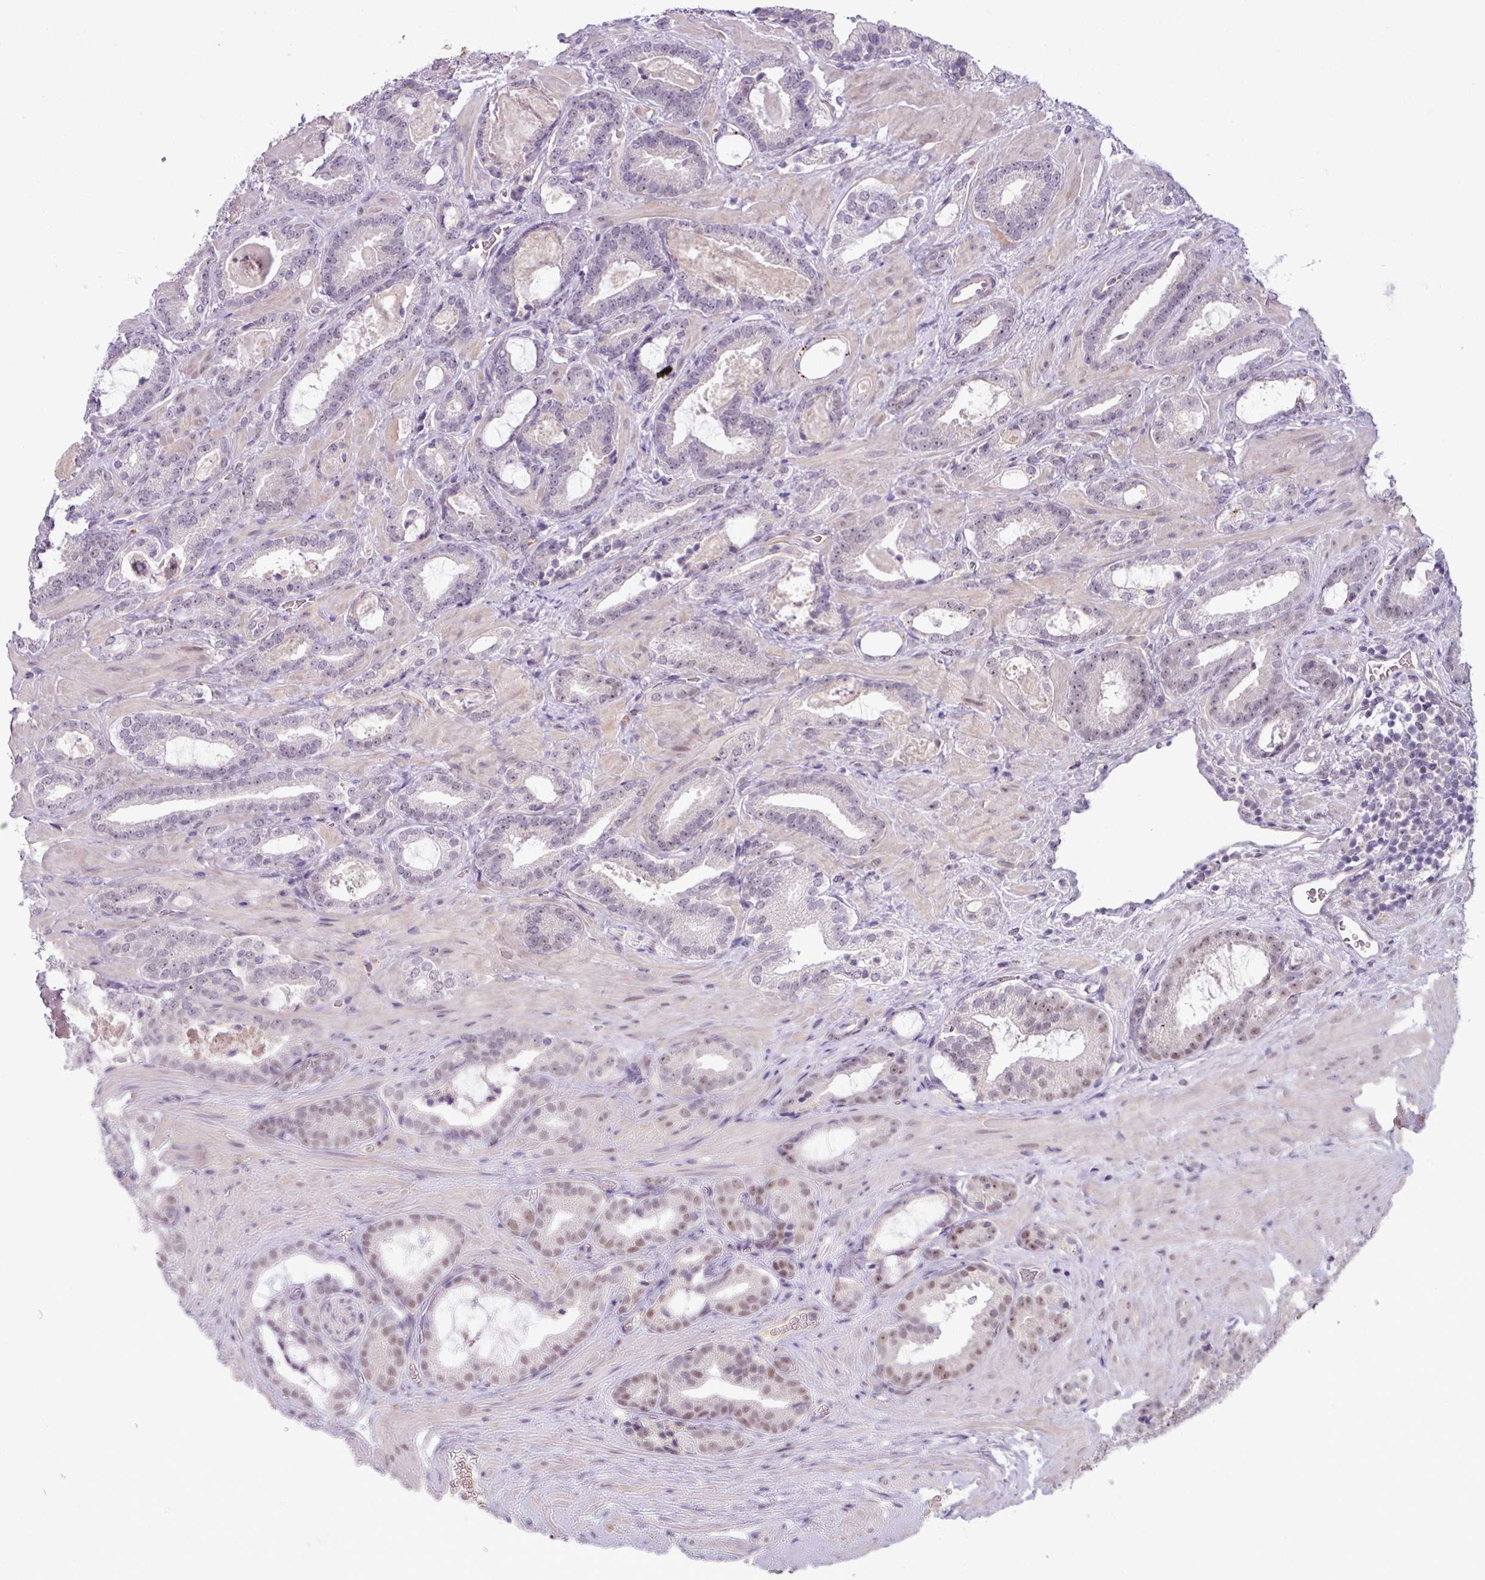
{"staining": {"intensity": "moderate", "quantity": "<25%", "location": "nuclear"}, "tissue": "prostate cancer", "cell_type": "Tumor cells", "image_type": "cancer", "snomed": [{"axis": "morphology", "description": "Adenocarcinoma, Low grade"}, {"axis": "topography", "description": "Prostate"}], "caption": "Prostate cancer stained with immunohistochemistry displays moderate nuclear positivity in approximately <25% of tumor cells. Ihc stains the protein in brown and the nuclei are stained blue.", "gene": "UVSSA", "patient": {"sex": "male", "age": 62}}